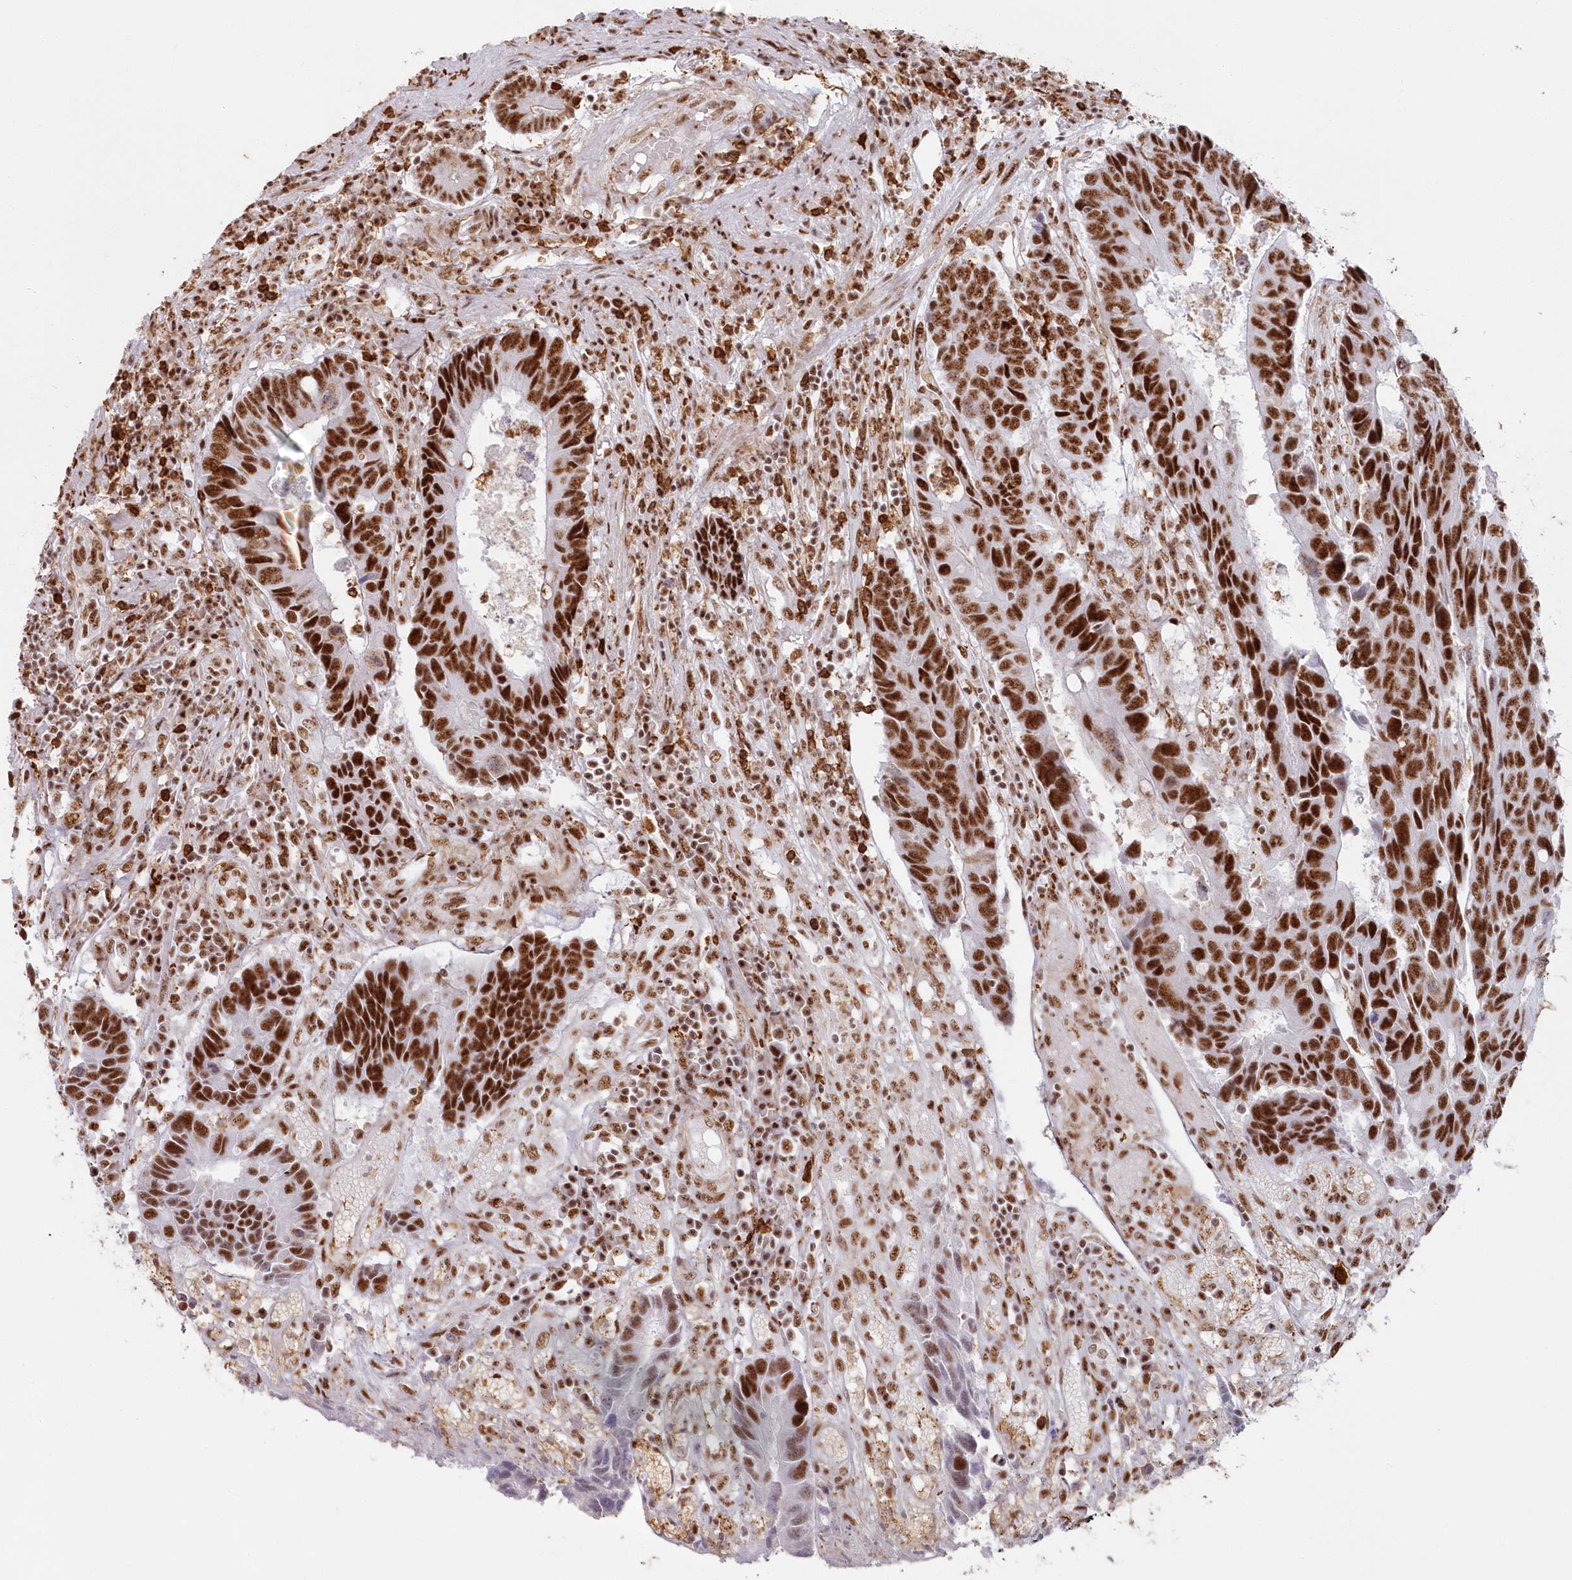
{"staining": {"intensity": "strong", "quantity": ">75%", "location": "nuclear"}, "tissue": "colorectal cancer", "cell_type": "Tumor cells", "image_type": "cancer", "snomed": [{"axis": "morphology", "description": "Adenocarcinoma, NOS"}, {"axis": "topography", "description": "Rectum"}], "caption": "A high-resolution micrograph shows IHC staining of colorectal cancer, which displays strong nuclear staining in about >75% of tumor cells.", "gene": "DDX46", "patient": {"sex": "male", "age": 84}}